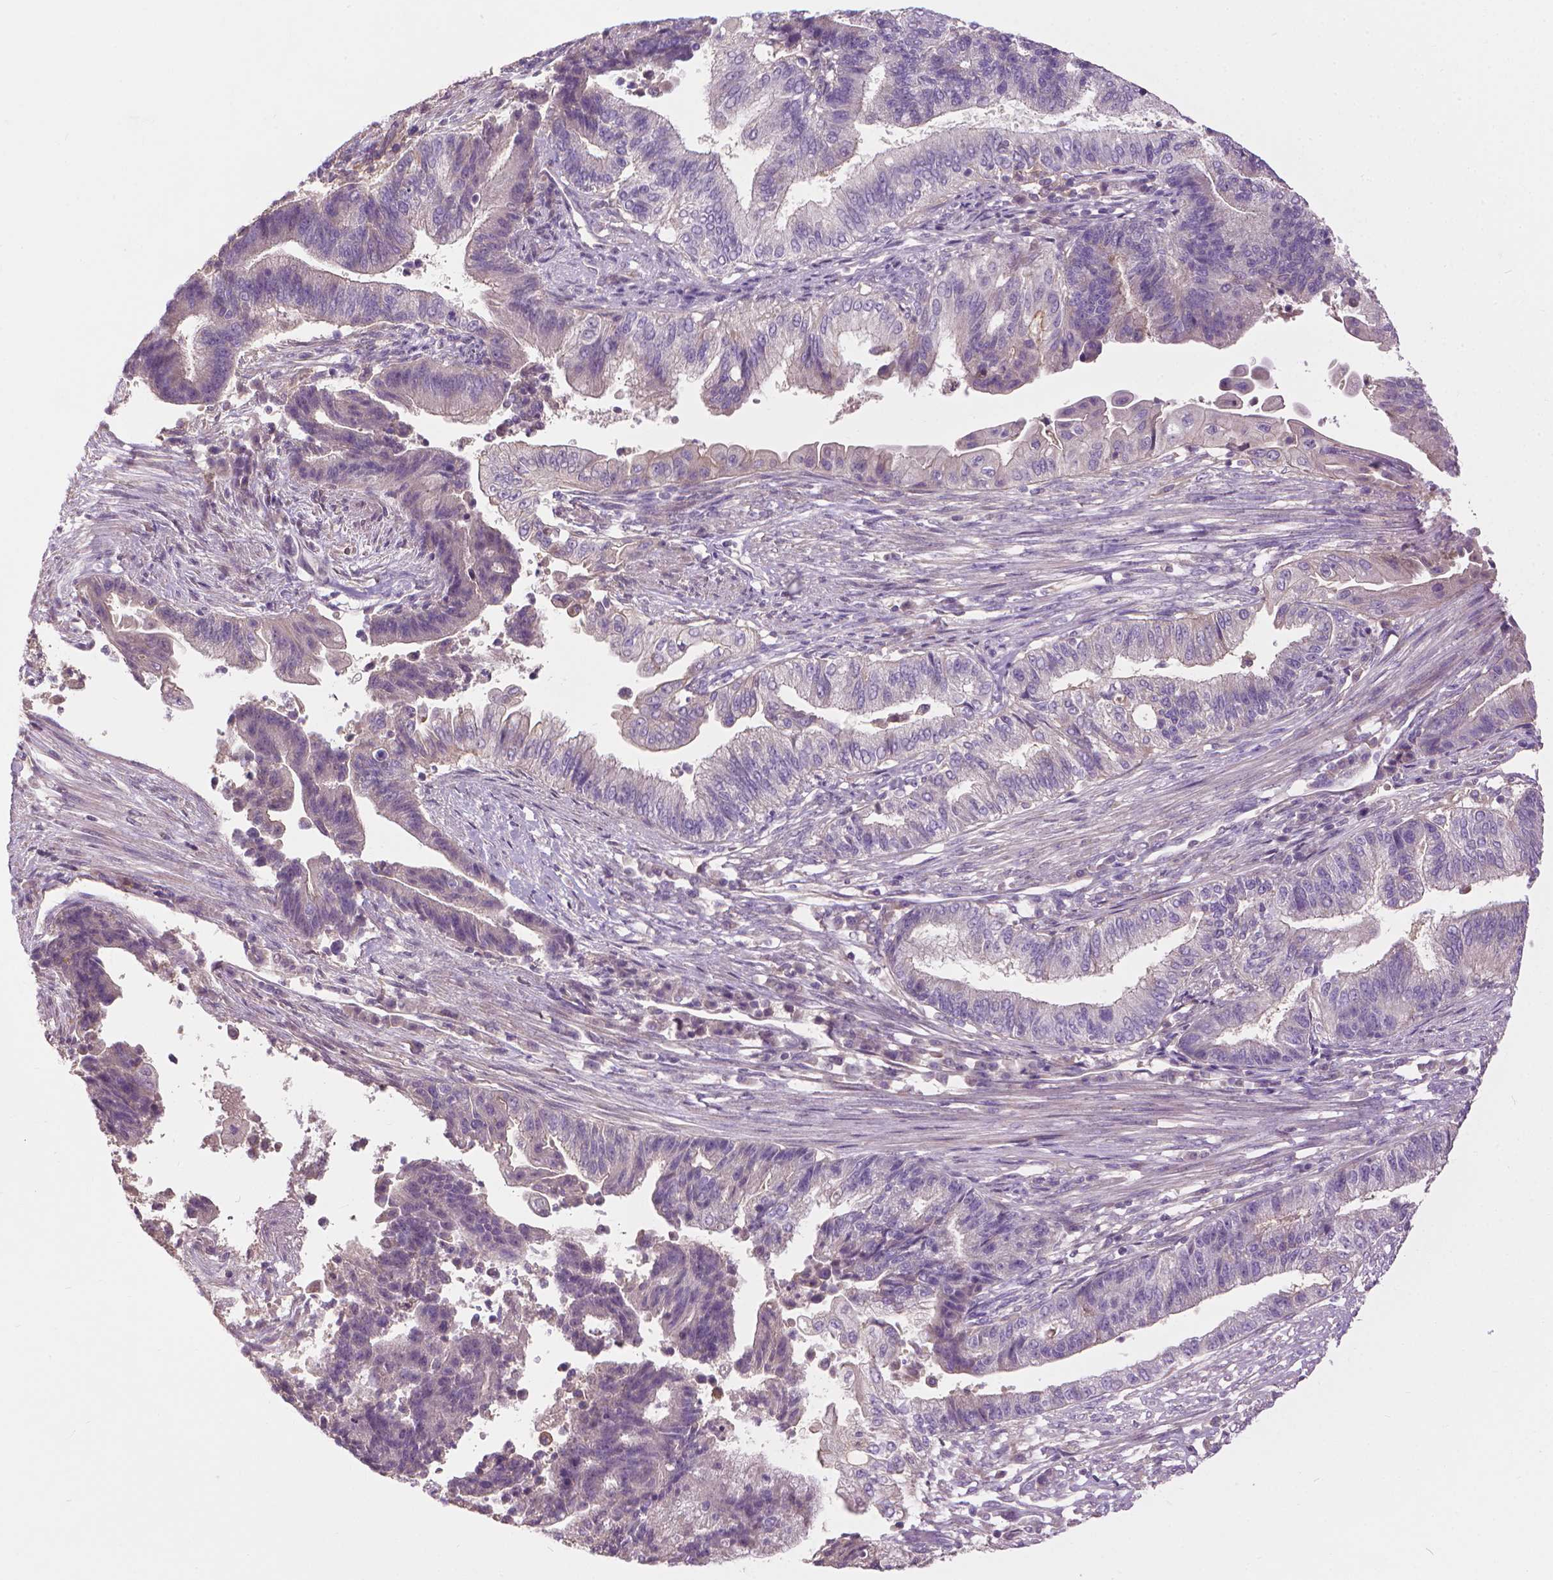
{"staining": {"intensity": "negative", "quantity": "none", "location": "none"}, "tissue": "endometrial cancer", "cell_type": "Tumor cells", "image_type": "cancer", "snomed": [{"axis": "morphology", "description": "Adenocarcinoma, NOS"}, {"axis": "topography", "description": "Uterus"}, {"axis": "topography", "description": "Endometrium"}], "caption": "A high-resolution image shows immunohistochemistry staining of endometrial cancer, which exhibits no significant positivity in tumor cells.", "gene": "RIIAD1", "patient": {"sex": "female", "age": 54}}